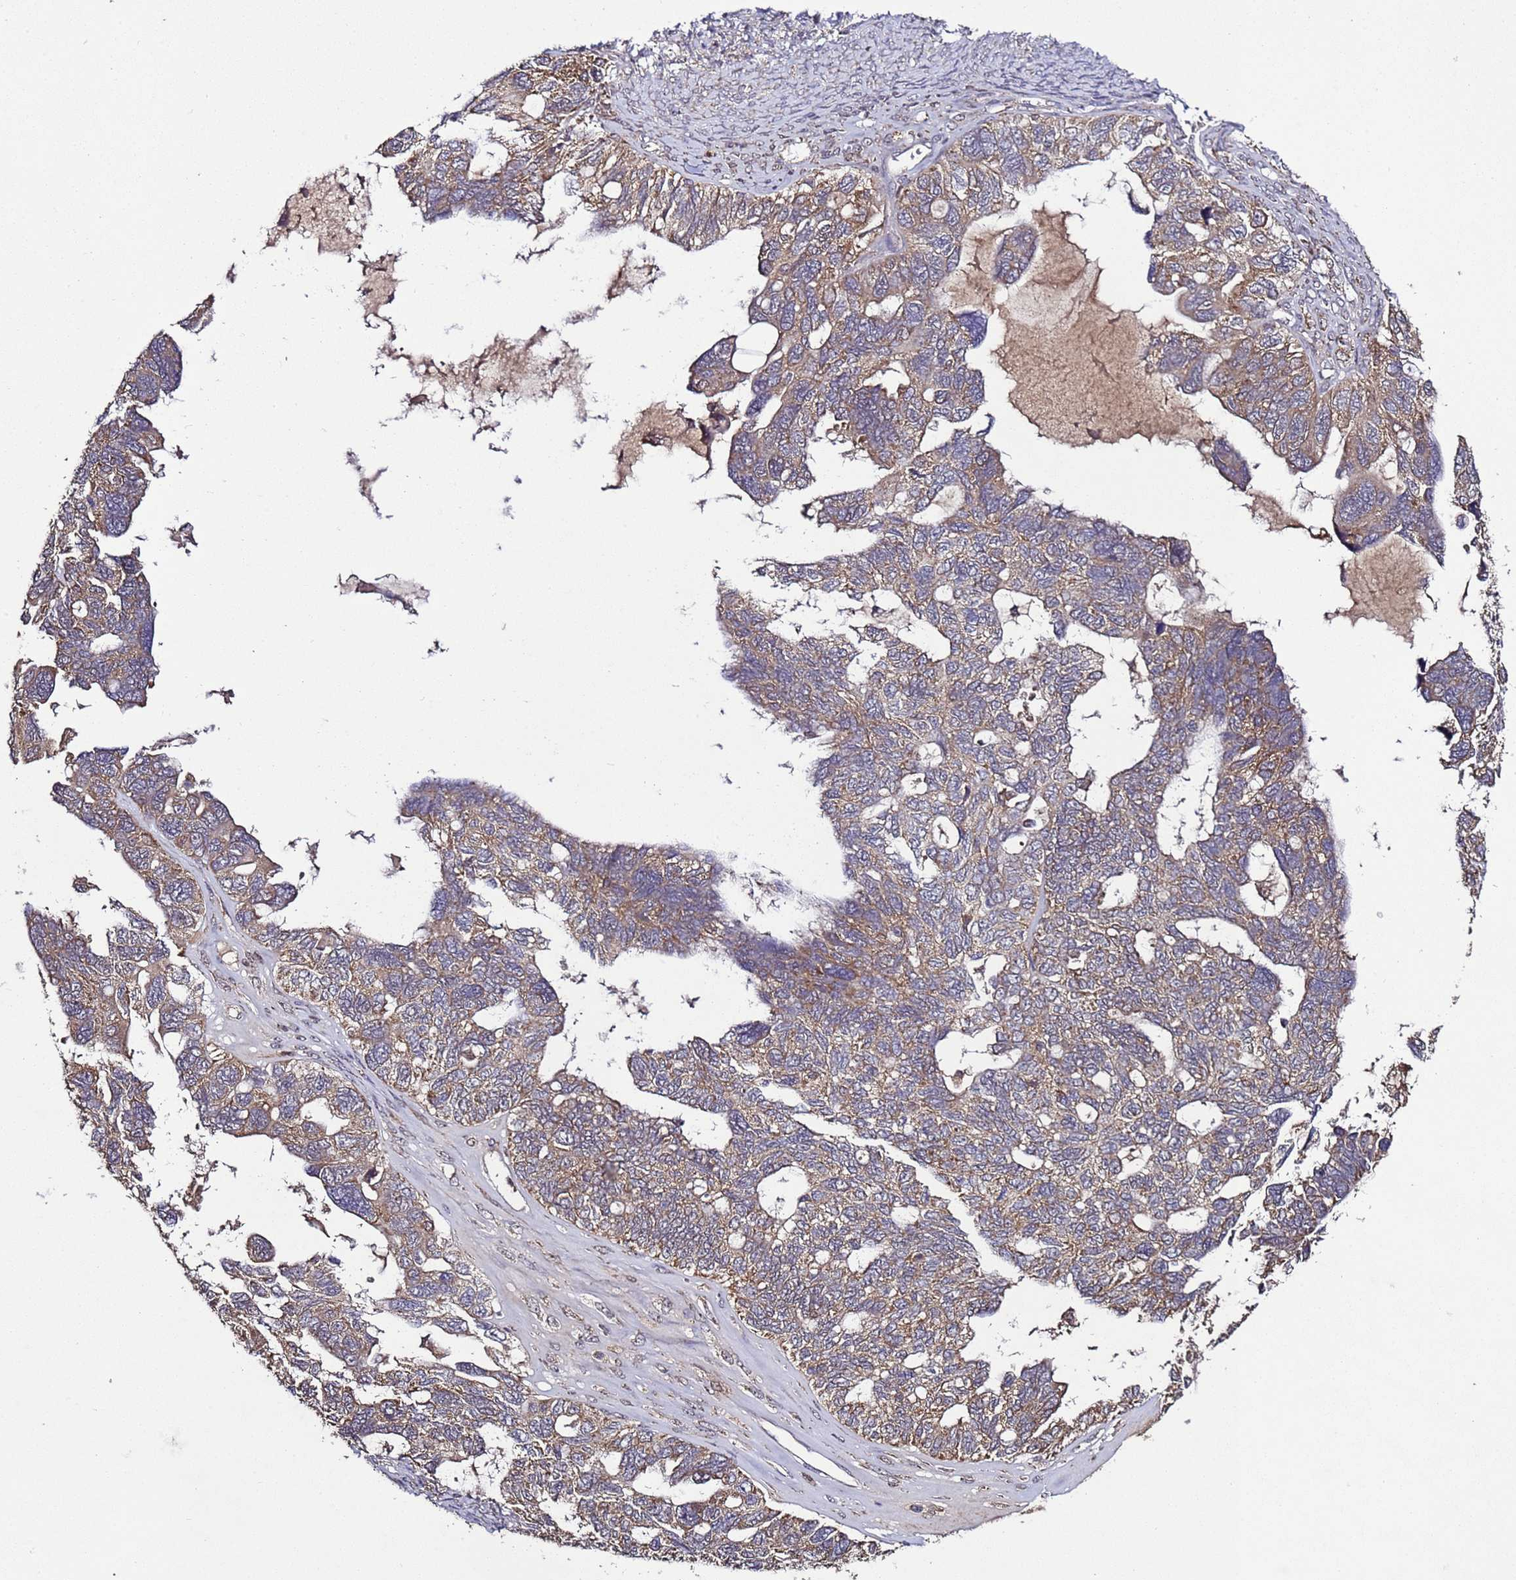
{"staining": {"intensity": "moderate", "quantity": ">75%", "location": "cytoplasmic/membranous"}, "tissue": "ovarian cancer", "cell_type": "Tumor cells", "image_type": "cancer", "snomed": [{"axis": "morphology", "description": "Cystadenocarcinoma, serous, NOS"}, {"axis": "topography", "description": "Ovary"}], "caption": "Protein expression analysis of serous cystadenocarcinoma (ovarian) exhibits moderate cytoplasmic/membranous expression in approximately >75% of tumor cells. Nuclei are stained in blue.", "gene": "HSPBAP1", "patient": {"sex": "female", "age": 79}}